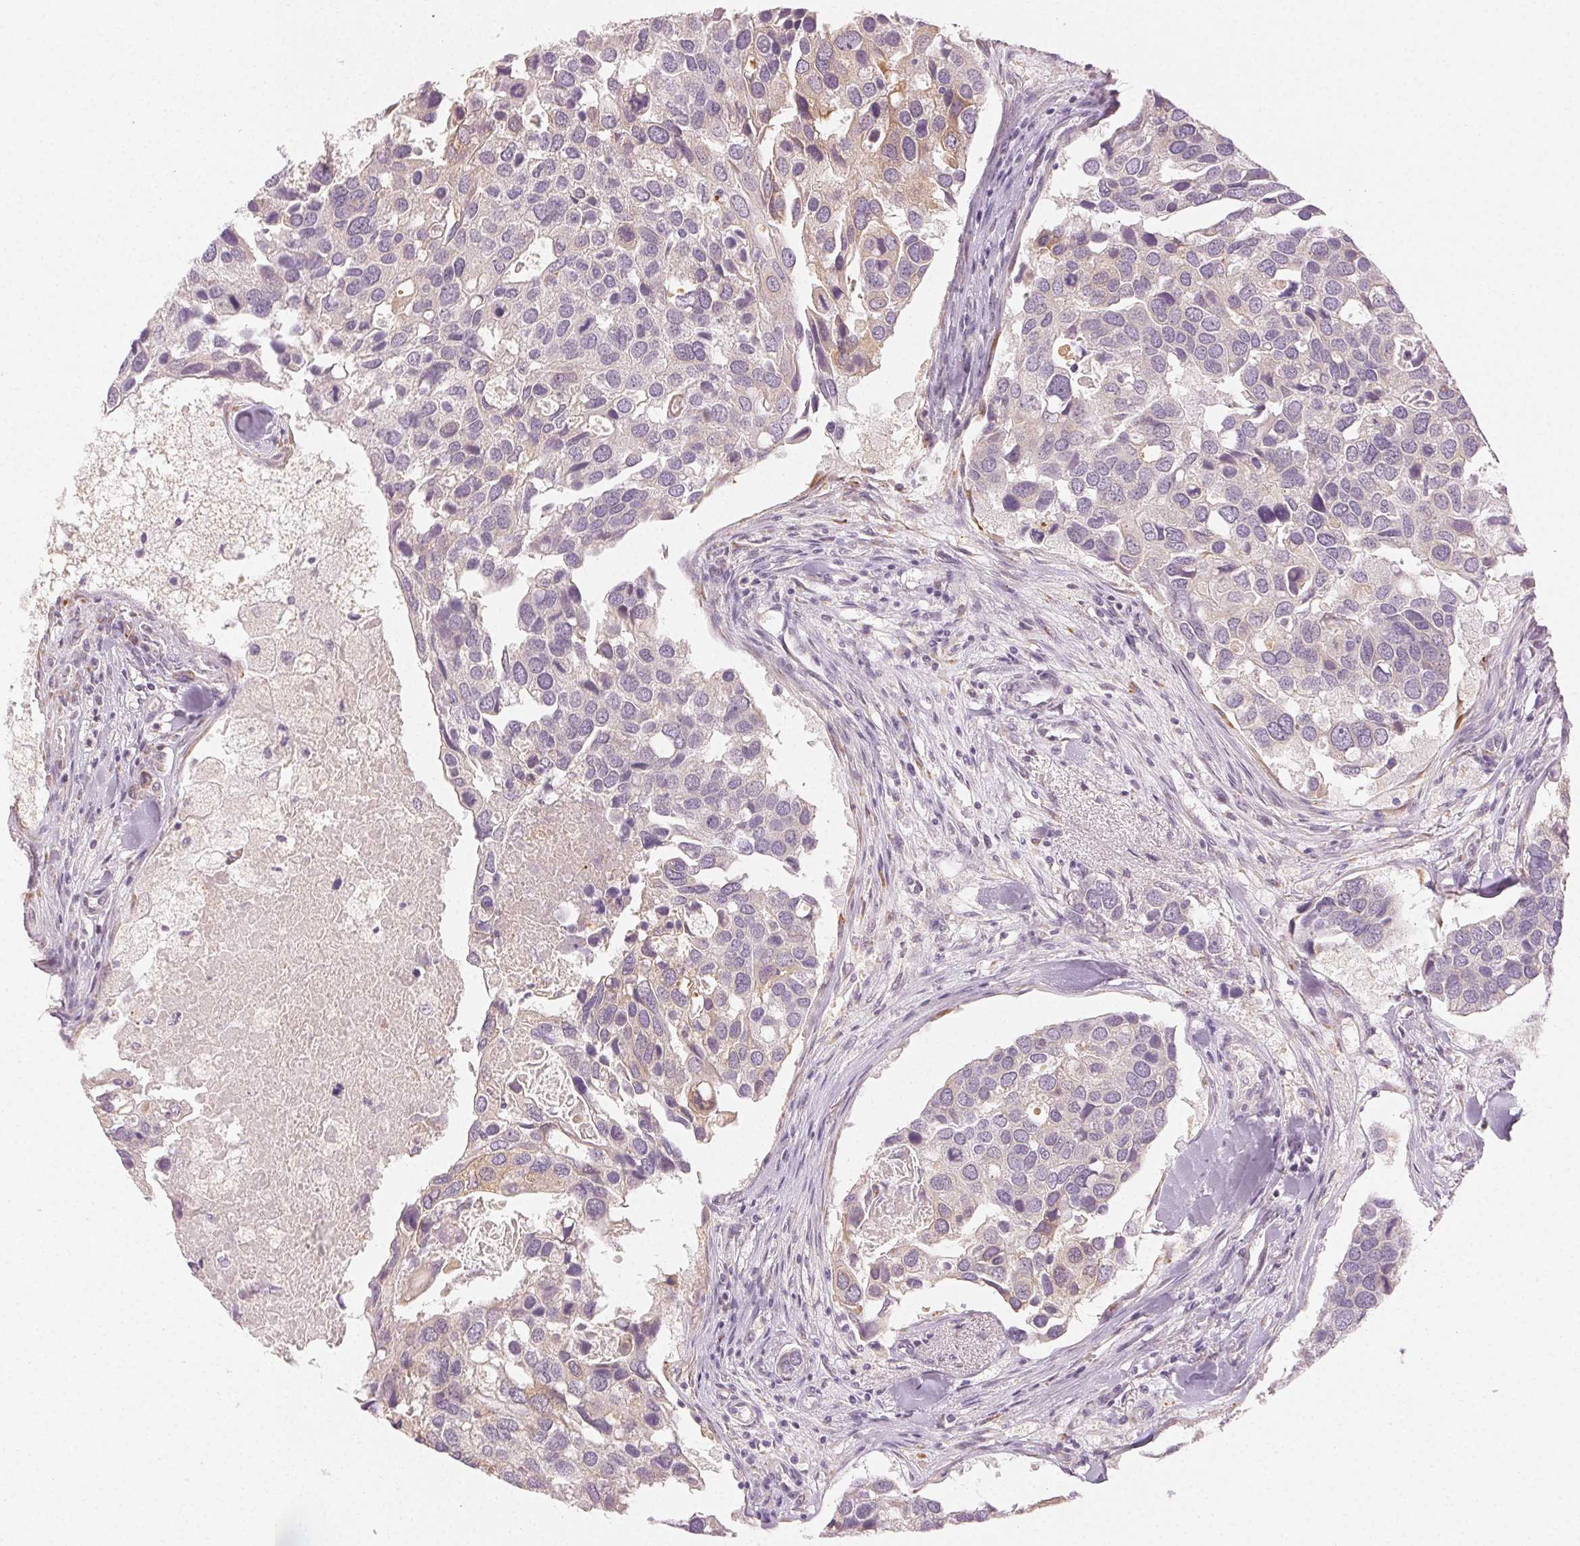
{"staining": {"intensity": "negative", "quantity": "none", "location": "none"}, "tissue": "breast cancer", "cell_type": "Tumor cells", "image_type": "cancer", "snomed": [{"axis": "morphology", "description": "Duct carcinoma"}, {"axis": "topography", "description": "Breast"}], "caption": "Image shows no protein staining in tumor cells of breast cancer (invasive ductal carcinoma) tissue.", "gene": "MAP1LC3A", "patient": {"sex": "female", "age": 83}}